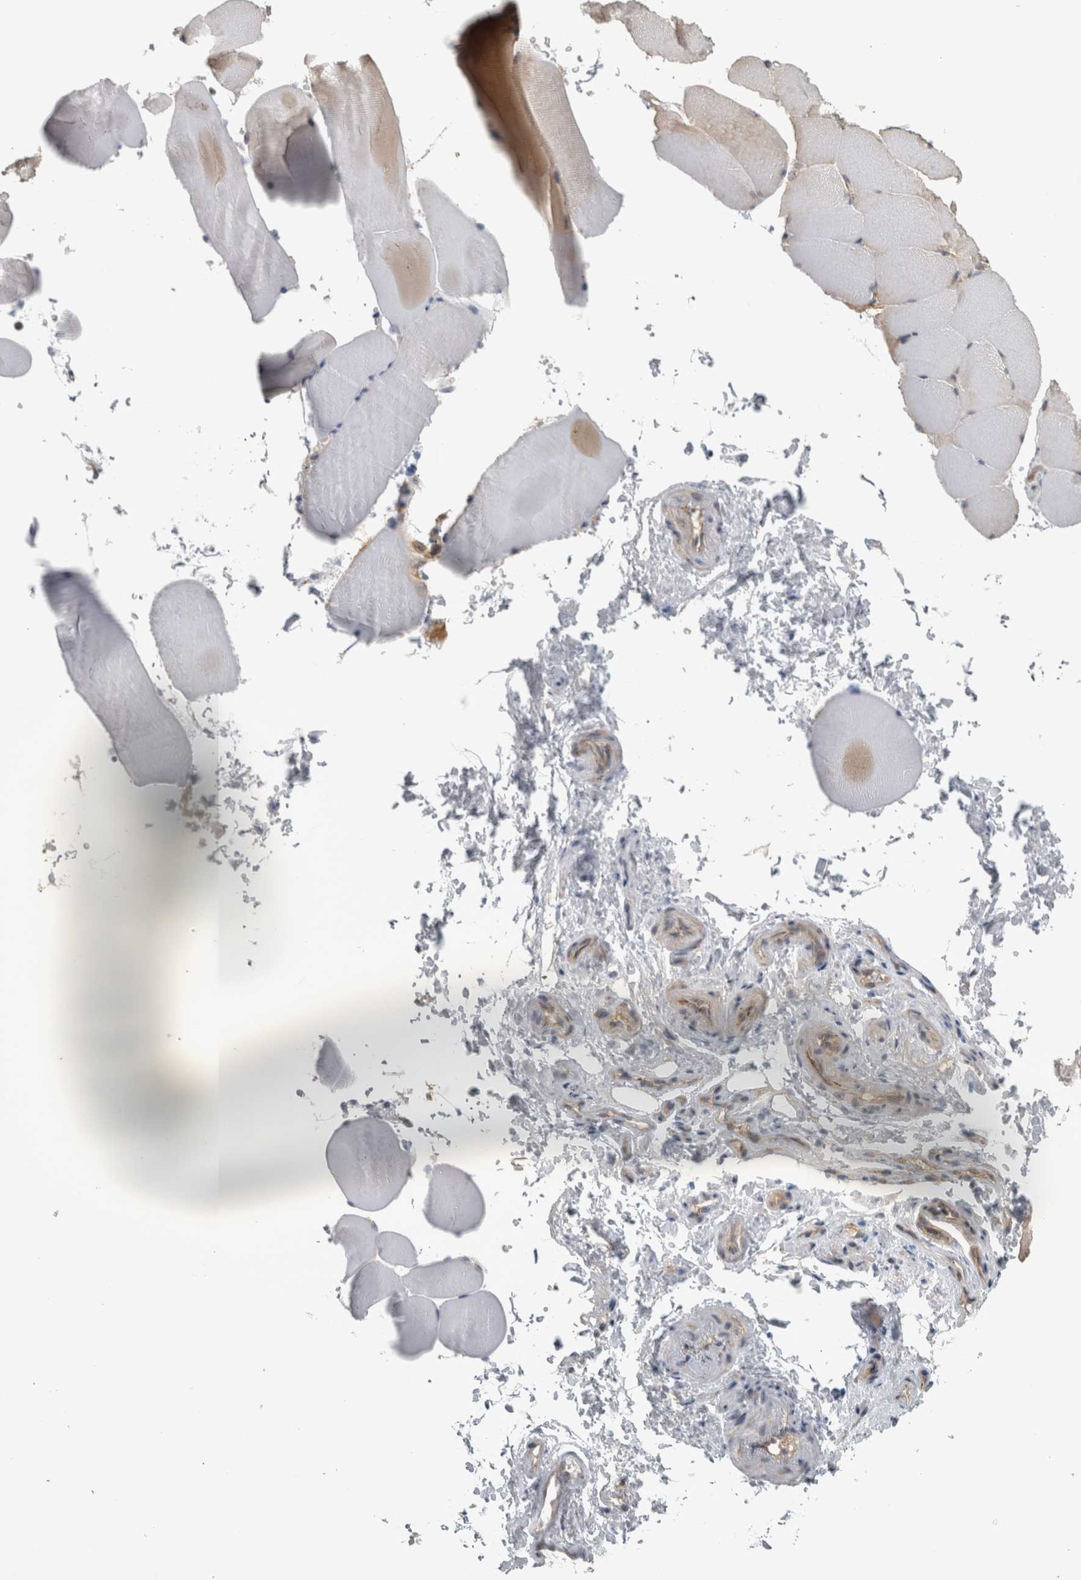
{"staining": {"intensity": "weak", "quantity": "<25%", "location": "cytoplasmic/membranous"}, "tissue": "skeletal muscle", "cell_type": "Myocytes", "image_type": "normal", "snomed": [{"axis": "morphology", "description": "Normal tissue, NOS"}, {"axis": "topography", "description": "Skeletal muscle"}, {"axis": "topography", "description": "Parathyroid gland"}], "caption": "Micrograph shows no protein expression in myocytes of normal skeletal muscle.", "gene": "ATXN2", "patient": {"sex": "female", "age": 37}}